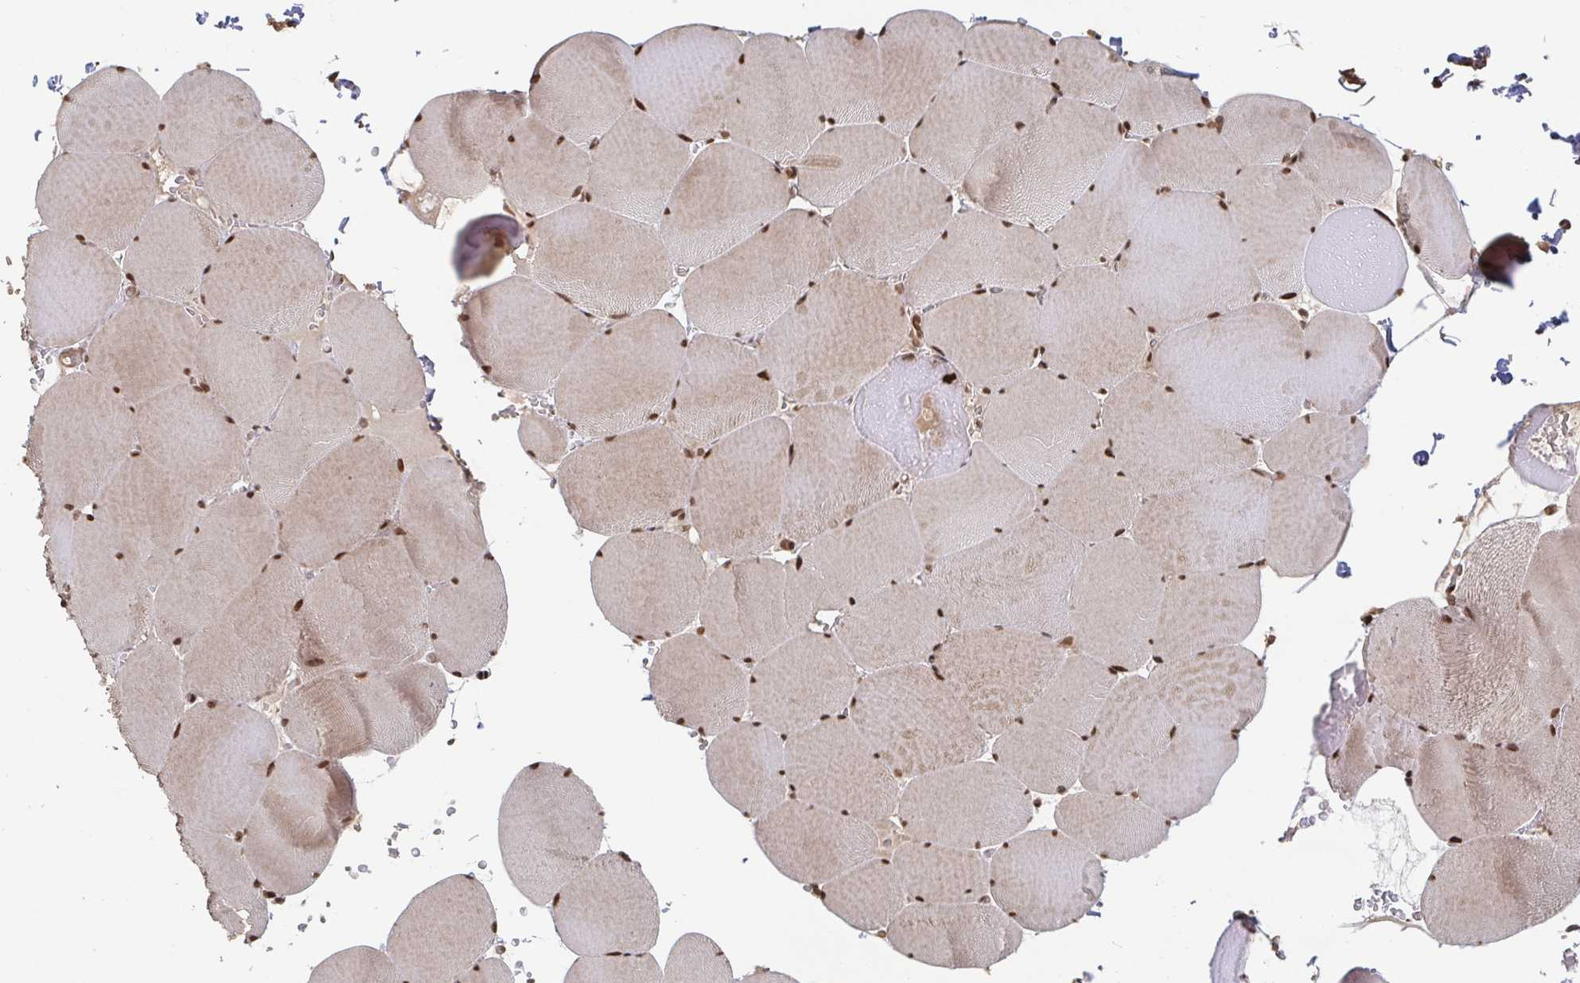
{"staining": {"intensity": "moderate", "quantity": ">75%", "location": "cytoplasmic/membranous,nuclear"}, "tissue": "skeletal muscle", "cell_type": "Myocytes", "image_type": "normal", "snomed": [{"axis": "morphology", "description": "Normal tissue, NOS"}, {"axis": "topography", "description": "Skeletal muscle"}, {"axis": "topography", "description": "Head-Neck"}], "caption": "Immunohistochemical staining of unremarkable skeletal muscle displays medium levels of moderate cytoplasmic/membranous,nuclear staining in about >75% of myocytes.", "gene": "ZDHHC12", "patient": {"sex": "male", "age": 66}}